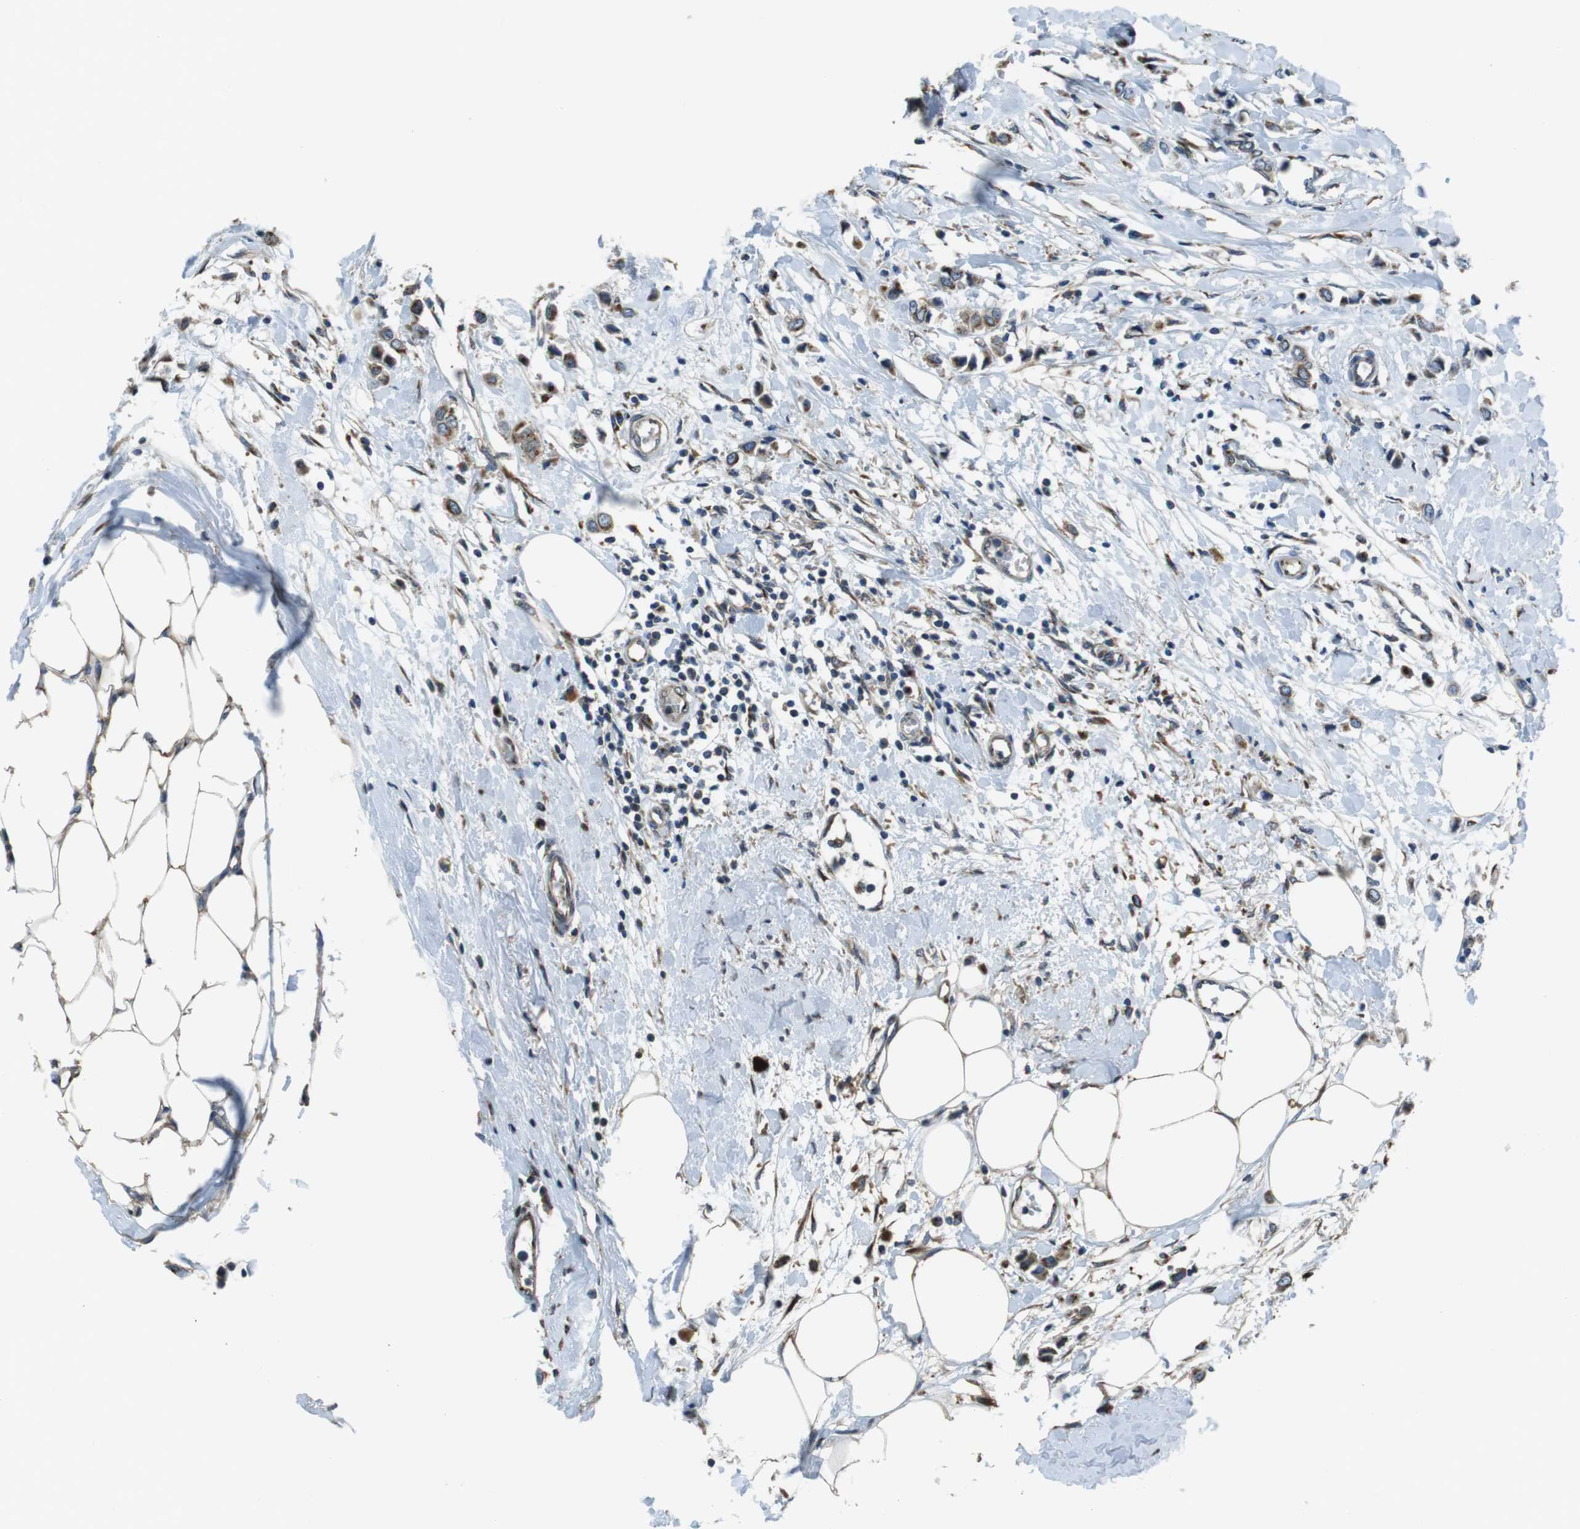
{"staining": {"intensity": "moderate", "quantity": ">75%", "location": "cytoplasmic/membranous"}, "tissue": "breast cancer", "cell_type": "Tumor cells", "image_type": "cancer", "snomed": [{"axis": "morphology", "description": "Lobular carcinoma"}, {"axis": "topography", "description": "Breast"}], "caption": "The histopathology image exhibits a brown stain indicating the presence of a protein in the cytoplasmic/membranous of tumor cells in breast cancer (lobular carcinoma).", "gene": "RAB6A", "patient": {"sex": "female", "age": 51}}